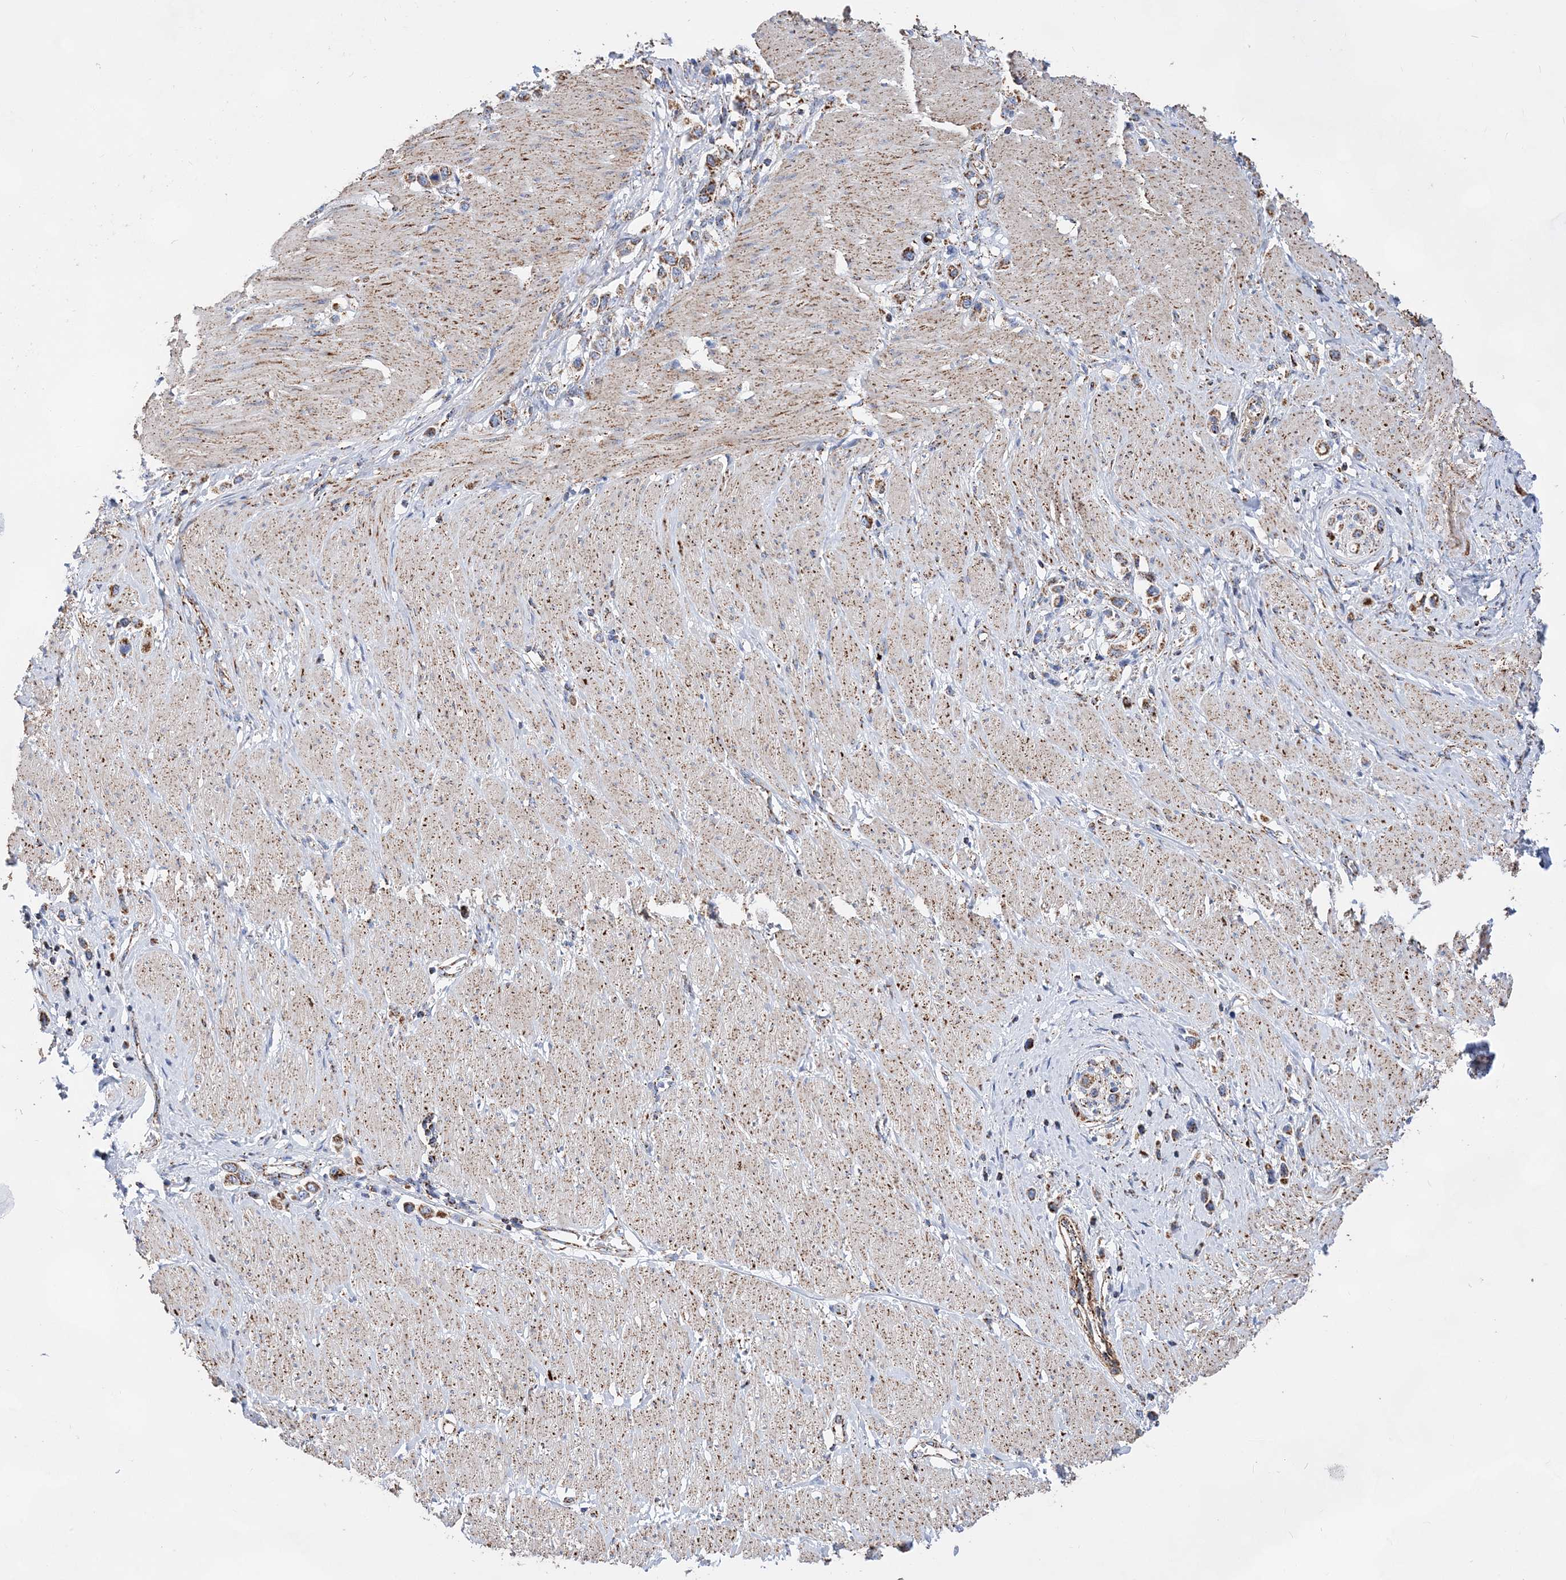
{"staining": {"intensity": "moderate", "quantity": ">75%", "location": "cytoplasmic/membranous"}, "tissue": "stomach cancer", "cell_type": "Tumor cells", "image_type": "cancer", "snomed": [{"axis": "morphology", "description": "Normal tissue, NOS"}, {"axis": "morphology", "description": "Adenocarcinoma, NOS"}, {"axis": "topography", "description": "Stomach, upper"}, {"axis": "topography", "description": "Stomach"}], "caption": "The photomicrograph displays a brown stain indicating the presence of a protein in the cytoplasmic/membranous of tumor cells in stomach cancer. Immunohistochemistry stains the protein of interest in brown and the nuclei are stained blue.", "gene": "ACOT9", "patient": {"sex": "female", "age": 65}}